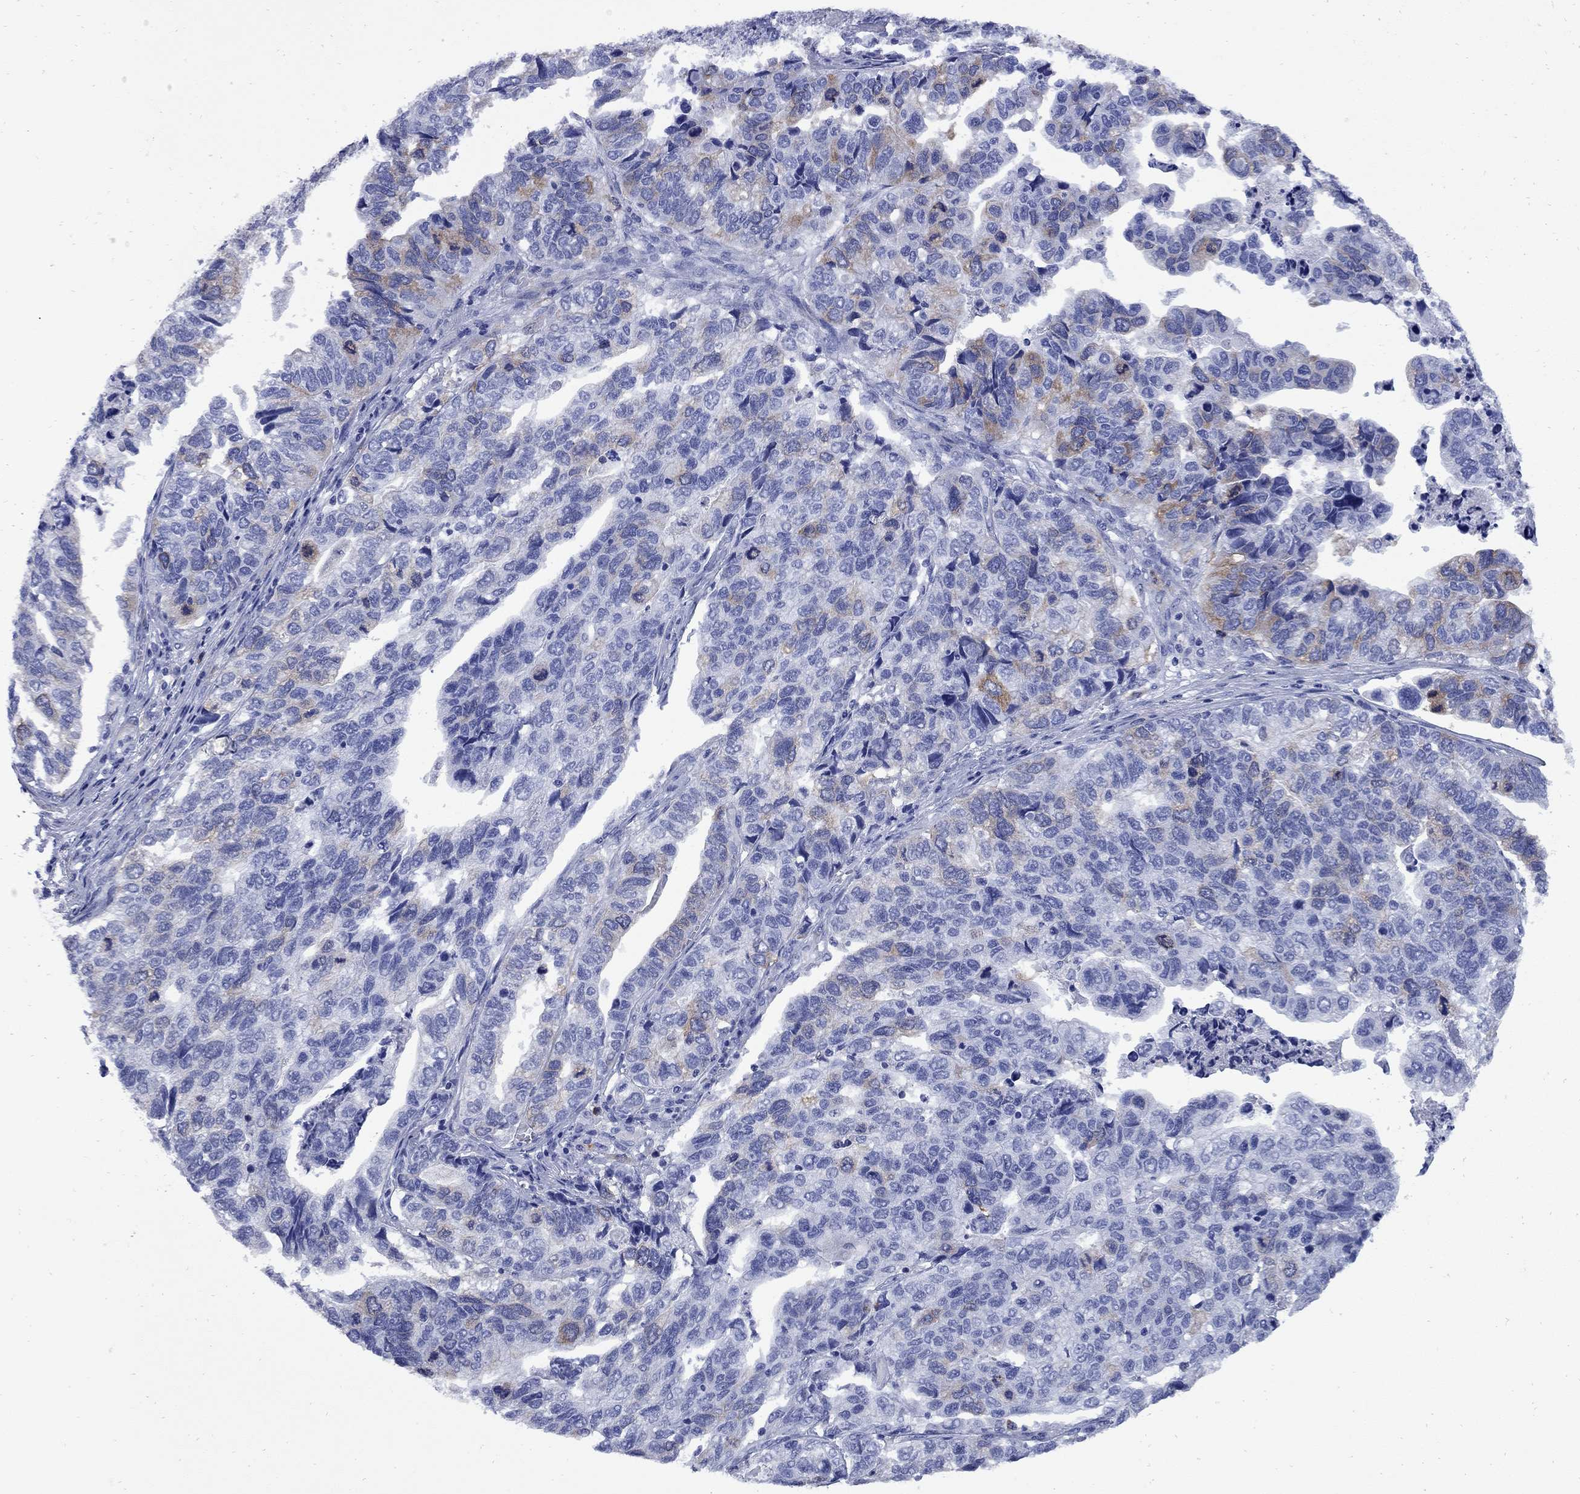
{"staining": {"intensity": "moderate", "quantity": "<25%", "location": "cytoplasmic/membranous"}, "tissue": "stomach cancer", "cell_type": "Tumor cells", "image_type": "cancer", "snomed": [{"axis": "morphology", "description": "Adenocarcinoma, NOS"}, {"axis": "topography", "description": "Stomach, upper"}], "caption": "Immunohistochemistry (IHC) image of human stomach adenocarcinoma stained for a protein (brown), which shows low levels of moderate cytoplasmic/membranous expression in about <25% of tumor cells.", "gene": "TACC3", "patient": {"sex": "female", "age": 67}}